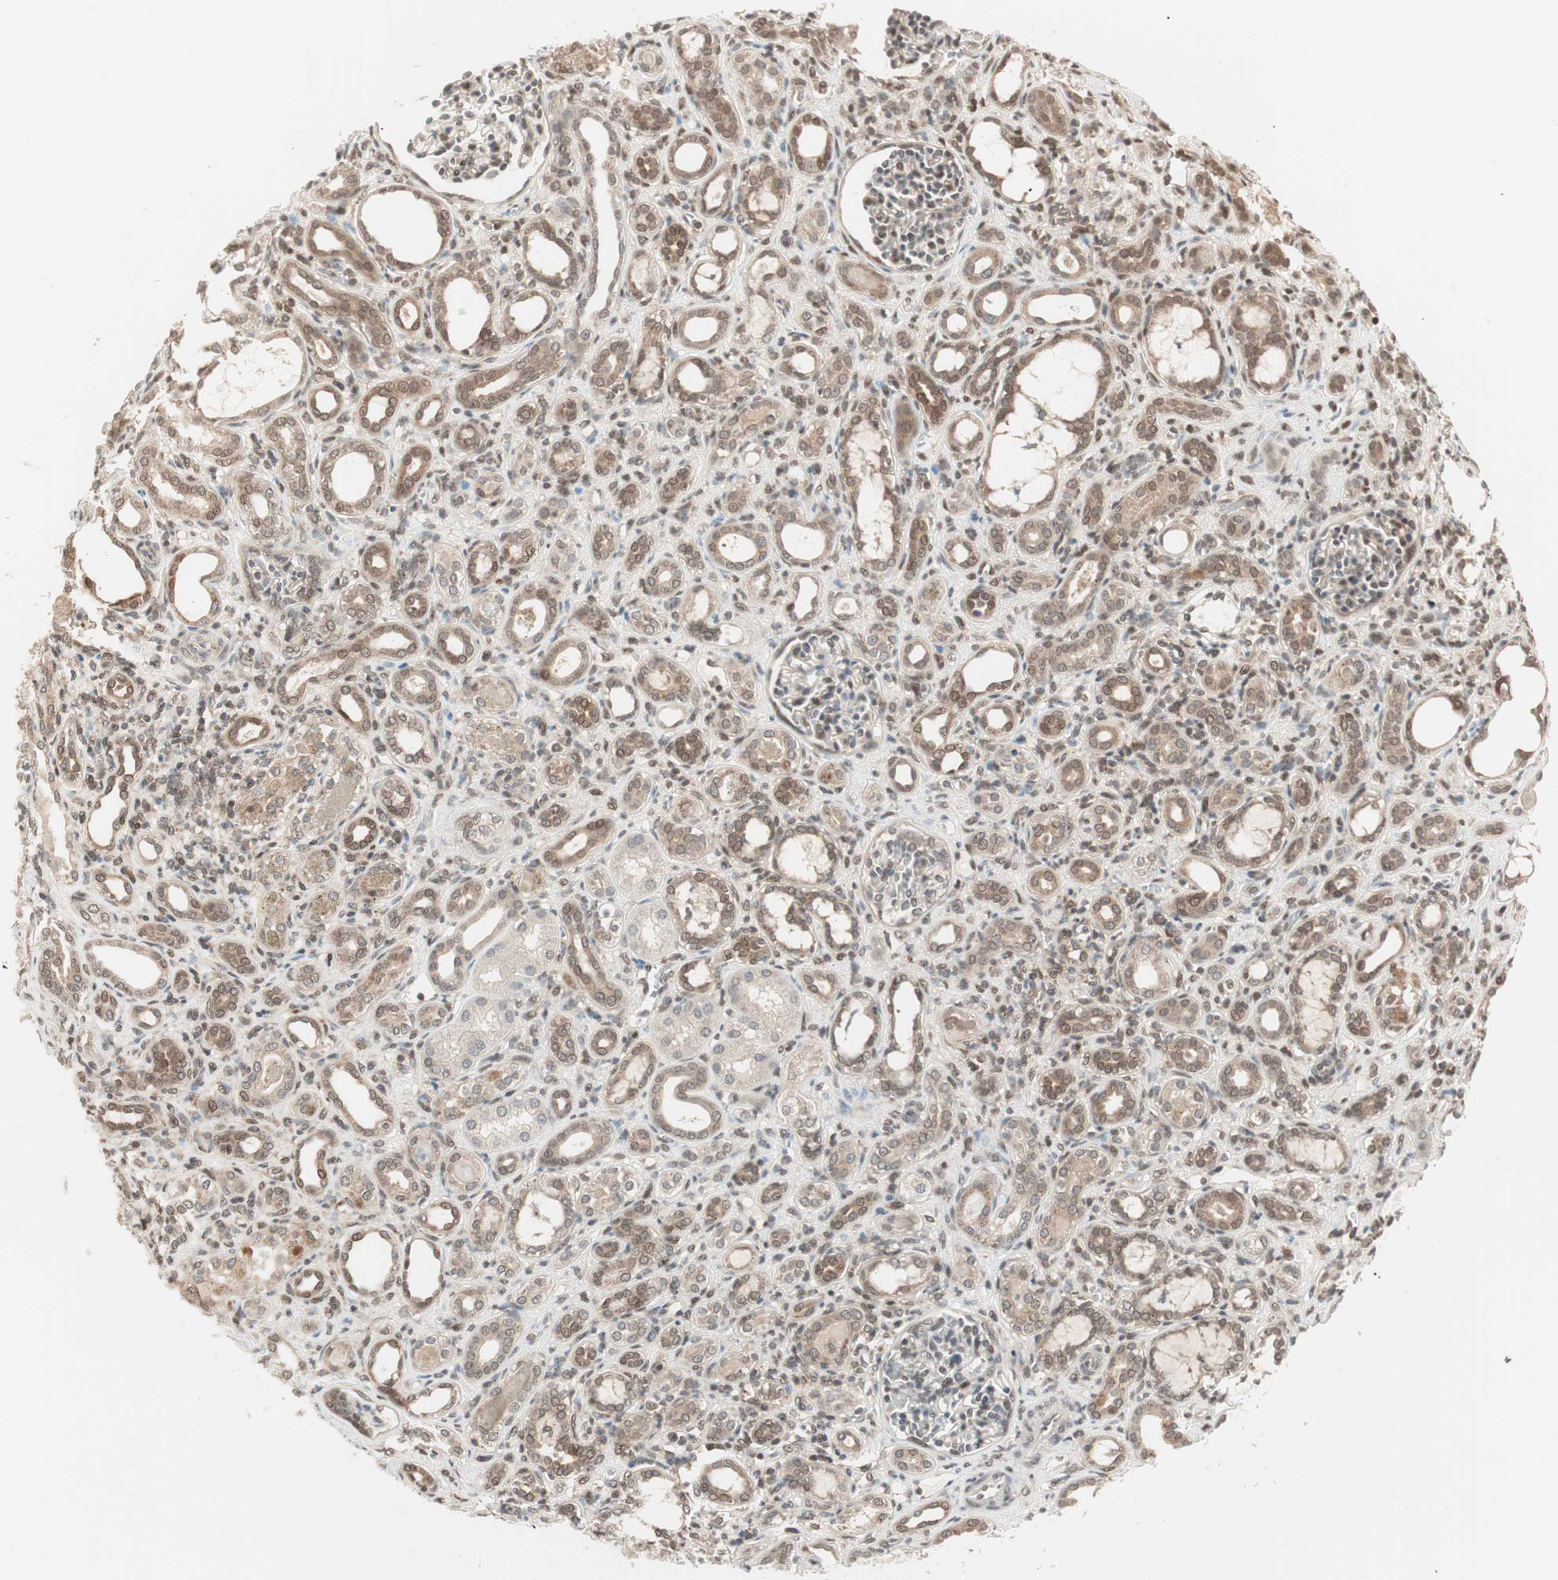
{"staining": {"intensity": "weak", "quantity": "<25%", "location": "nuclear"}, "tissue": "kidney", "cell_type": "Cells in glomeruli", "image_type": "normal", "snomed": [{"axis": "morphology", "description": "Normal tissue, NOS"}, {"axis": "topography", "description": "Kidney"}], "caption": "Immunohistochemistry (IHC) histopathology image of normal kidney stained for a protein (brown), which reveals no expression in cells in glomeruli.", "gene": "UBE2I", "patient": {"sex": "male", "age": 7}}